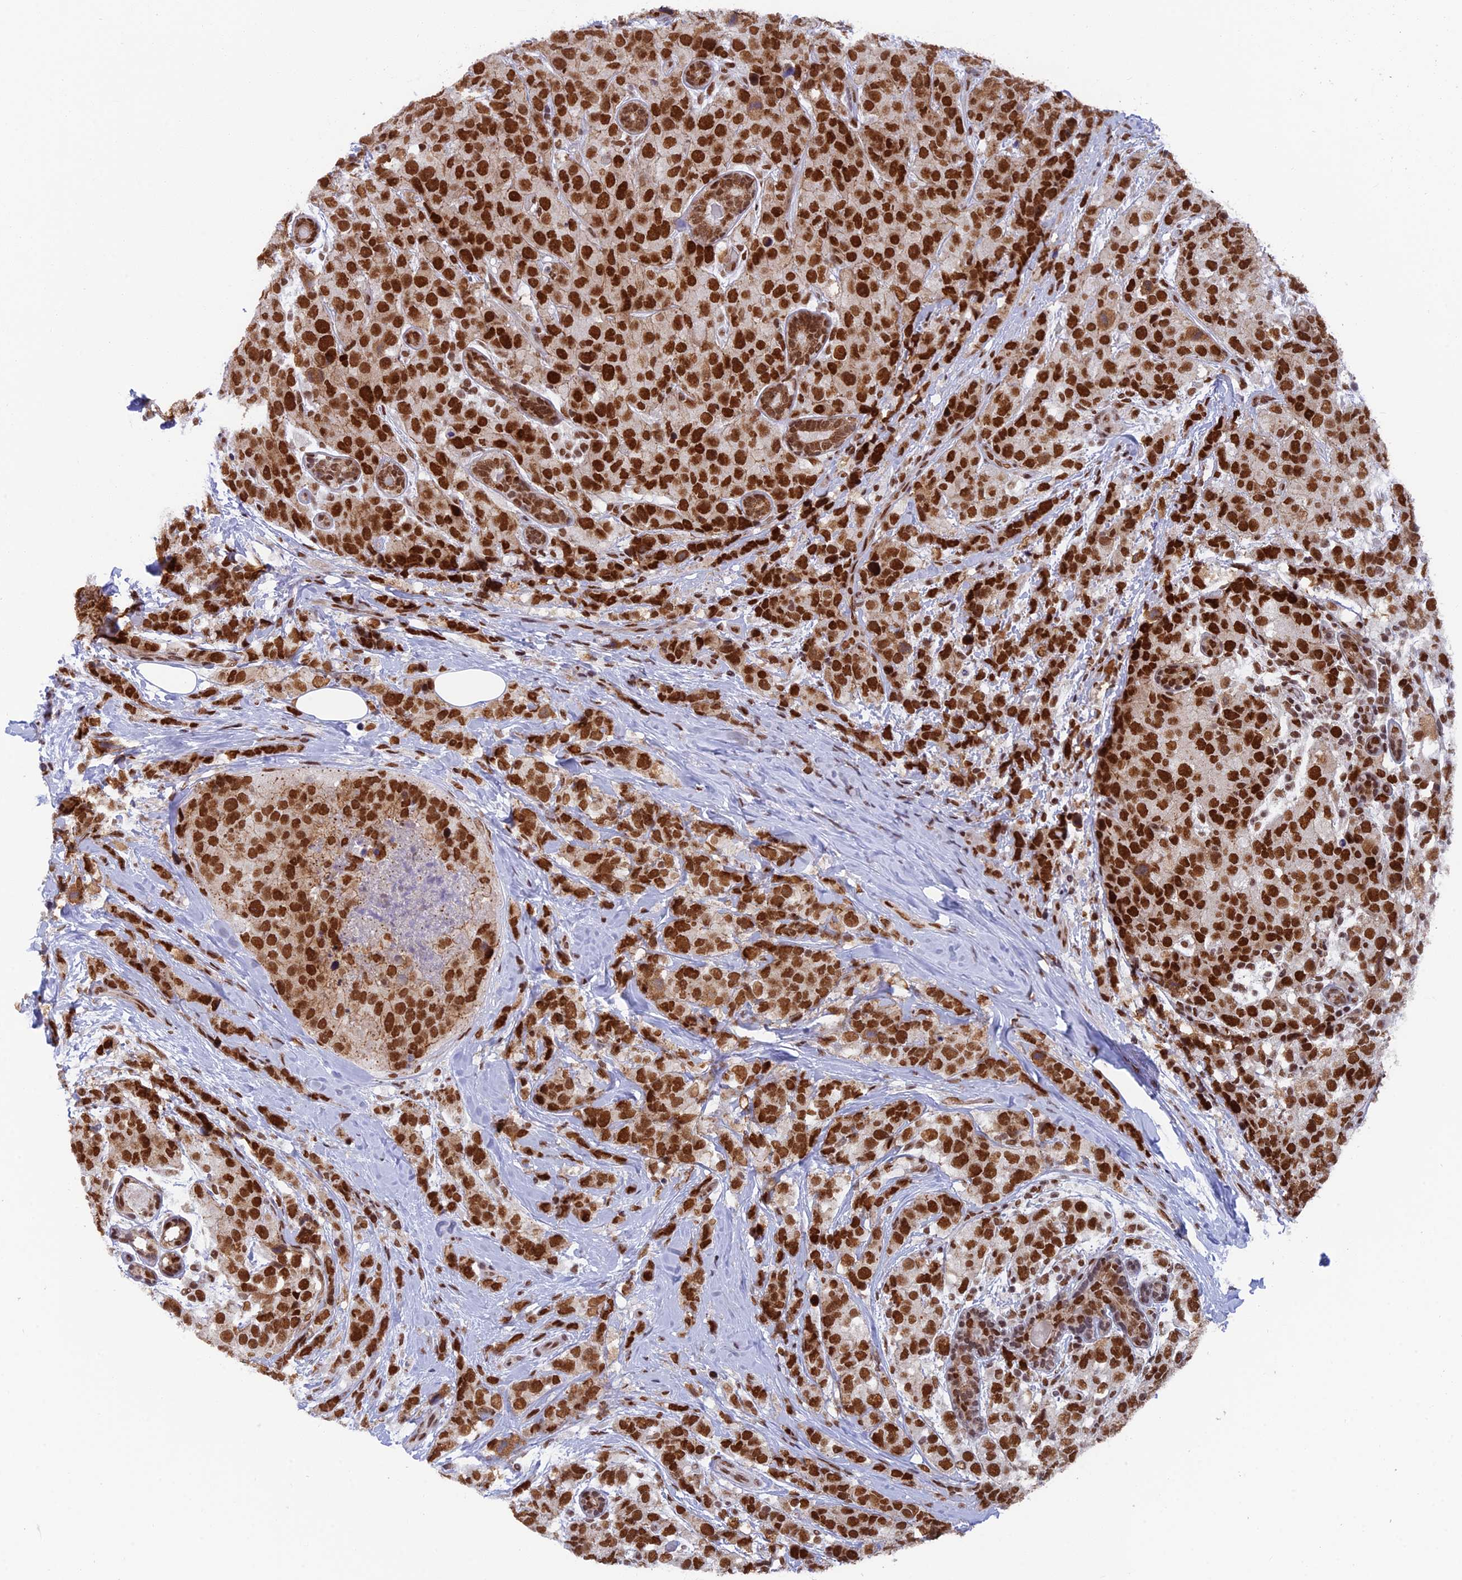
{"staining": {"intensity": "strong", "quantity": ">75%", "location": "nuclear"}, "tissue": "breast cancer", "cell_type": "Tumor cells", "image_type": "cancer", "snomed": [{"axis": "morphology", "description": "Lobular carcinoma"}, {"axis": "topography", "description": "Breast"}], "caption": "A photomicrograph showing strong nuclear positivity in approximately >75% of tumor cells in breast cancer (lobular carcinoma), as visualized by brown immunohistochemical staining.", "gene": "EEF1AKMT3", "patient": {"sex": "female", "age": 59}}